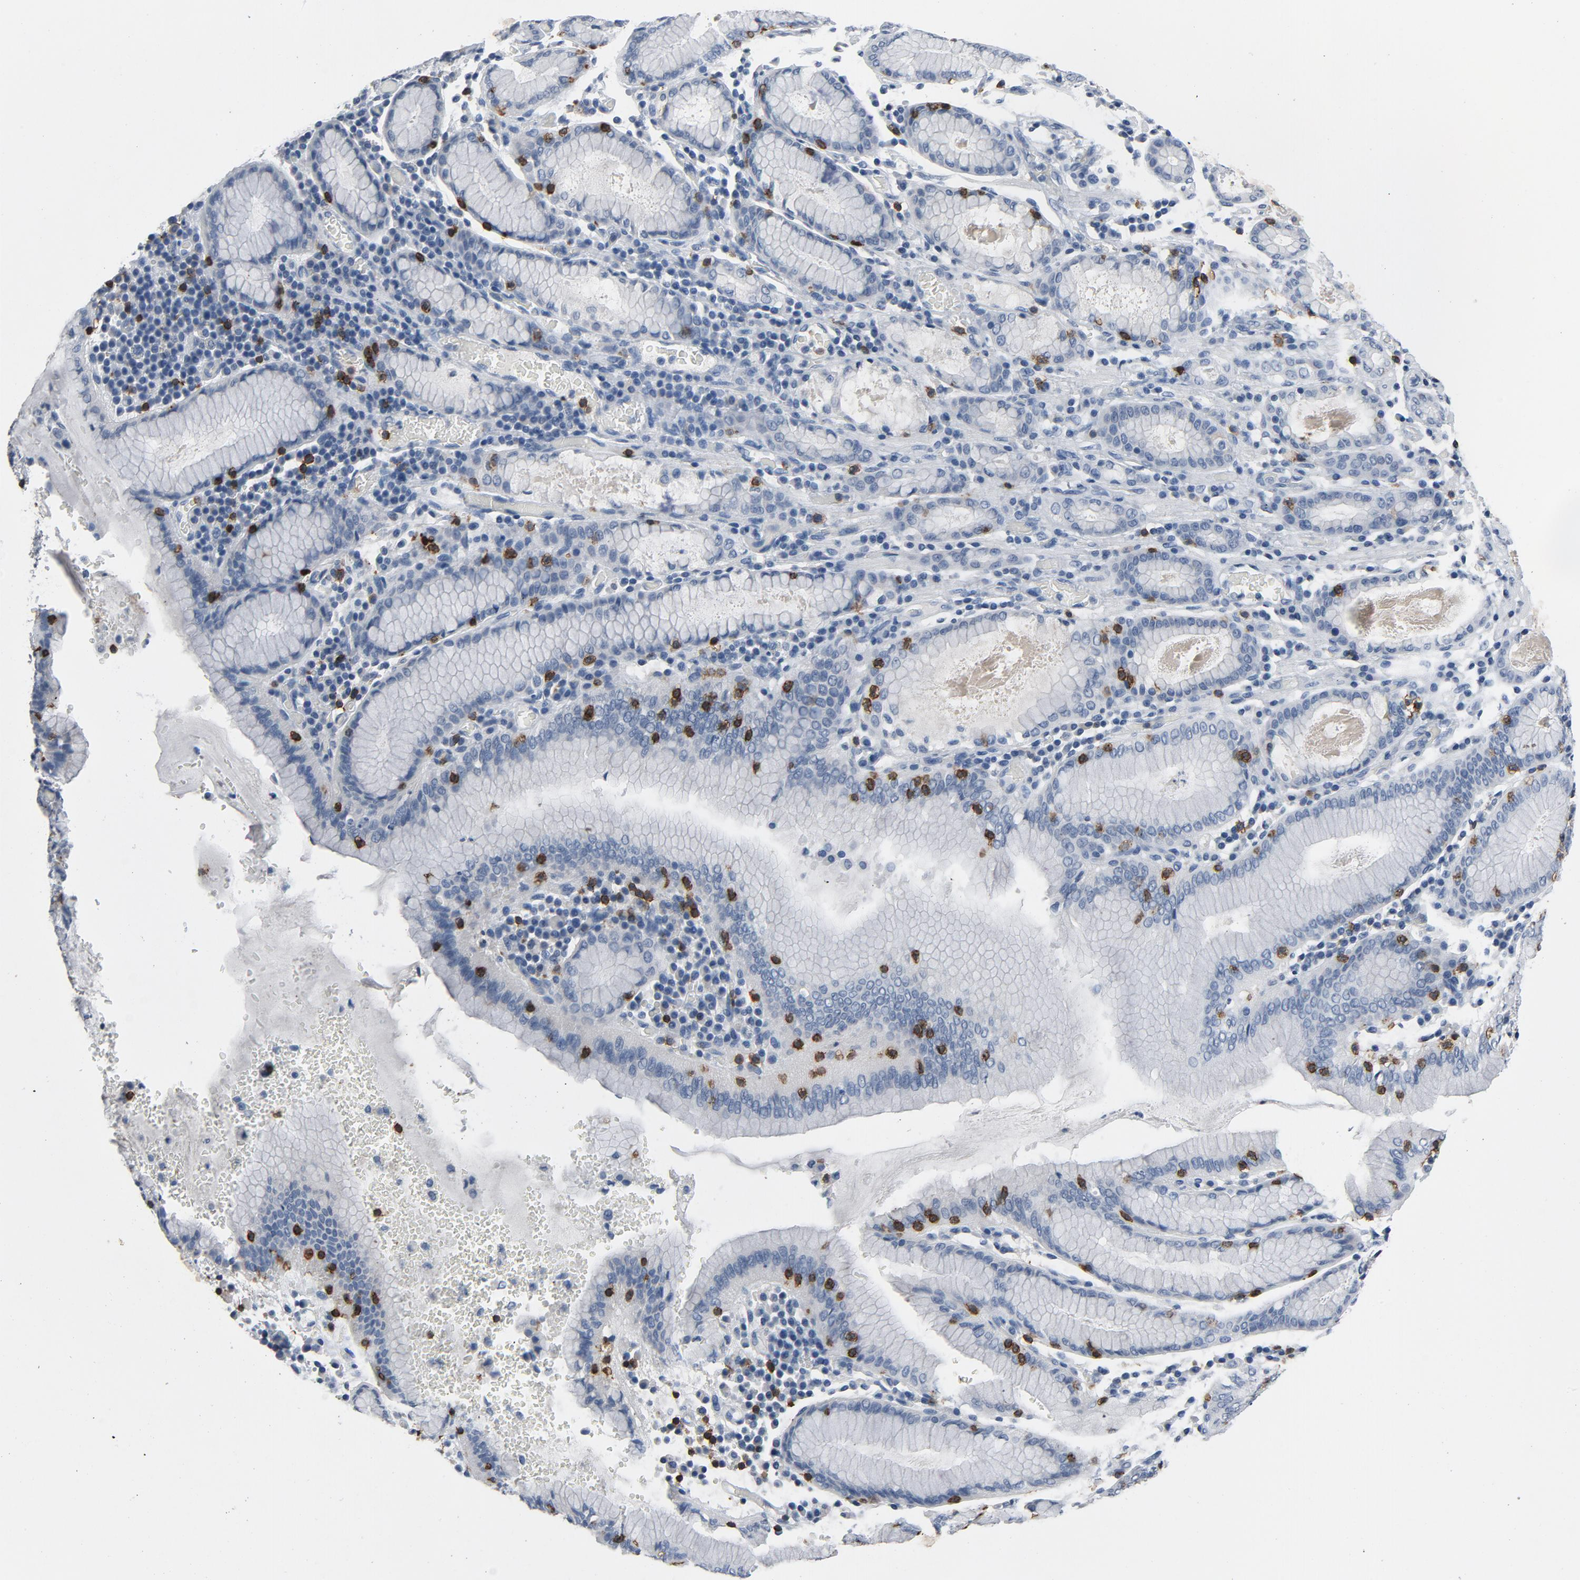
{"staining": {"intensity": "negative", "quantity": "none", "location": "none"}, "tissue": "stomach cancer", "cell_type": "Tumor cells", "image_type": "cancer", "snomed": [{"axis": "morphology", "description": "Adenocarcinoma, NOS"}, {"axis": "topography", "description": "Stomach, lower"}], "caption": "Immunohistochemical staining of stomach cancer (adenocarcinoma) exhibits no significant expression in tumor cells.", "gene": "LCK", "patient": {"sex": "male", "age": 88}}